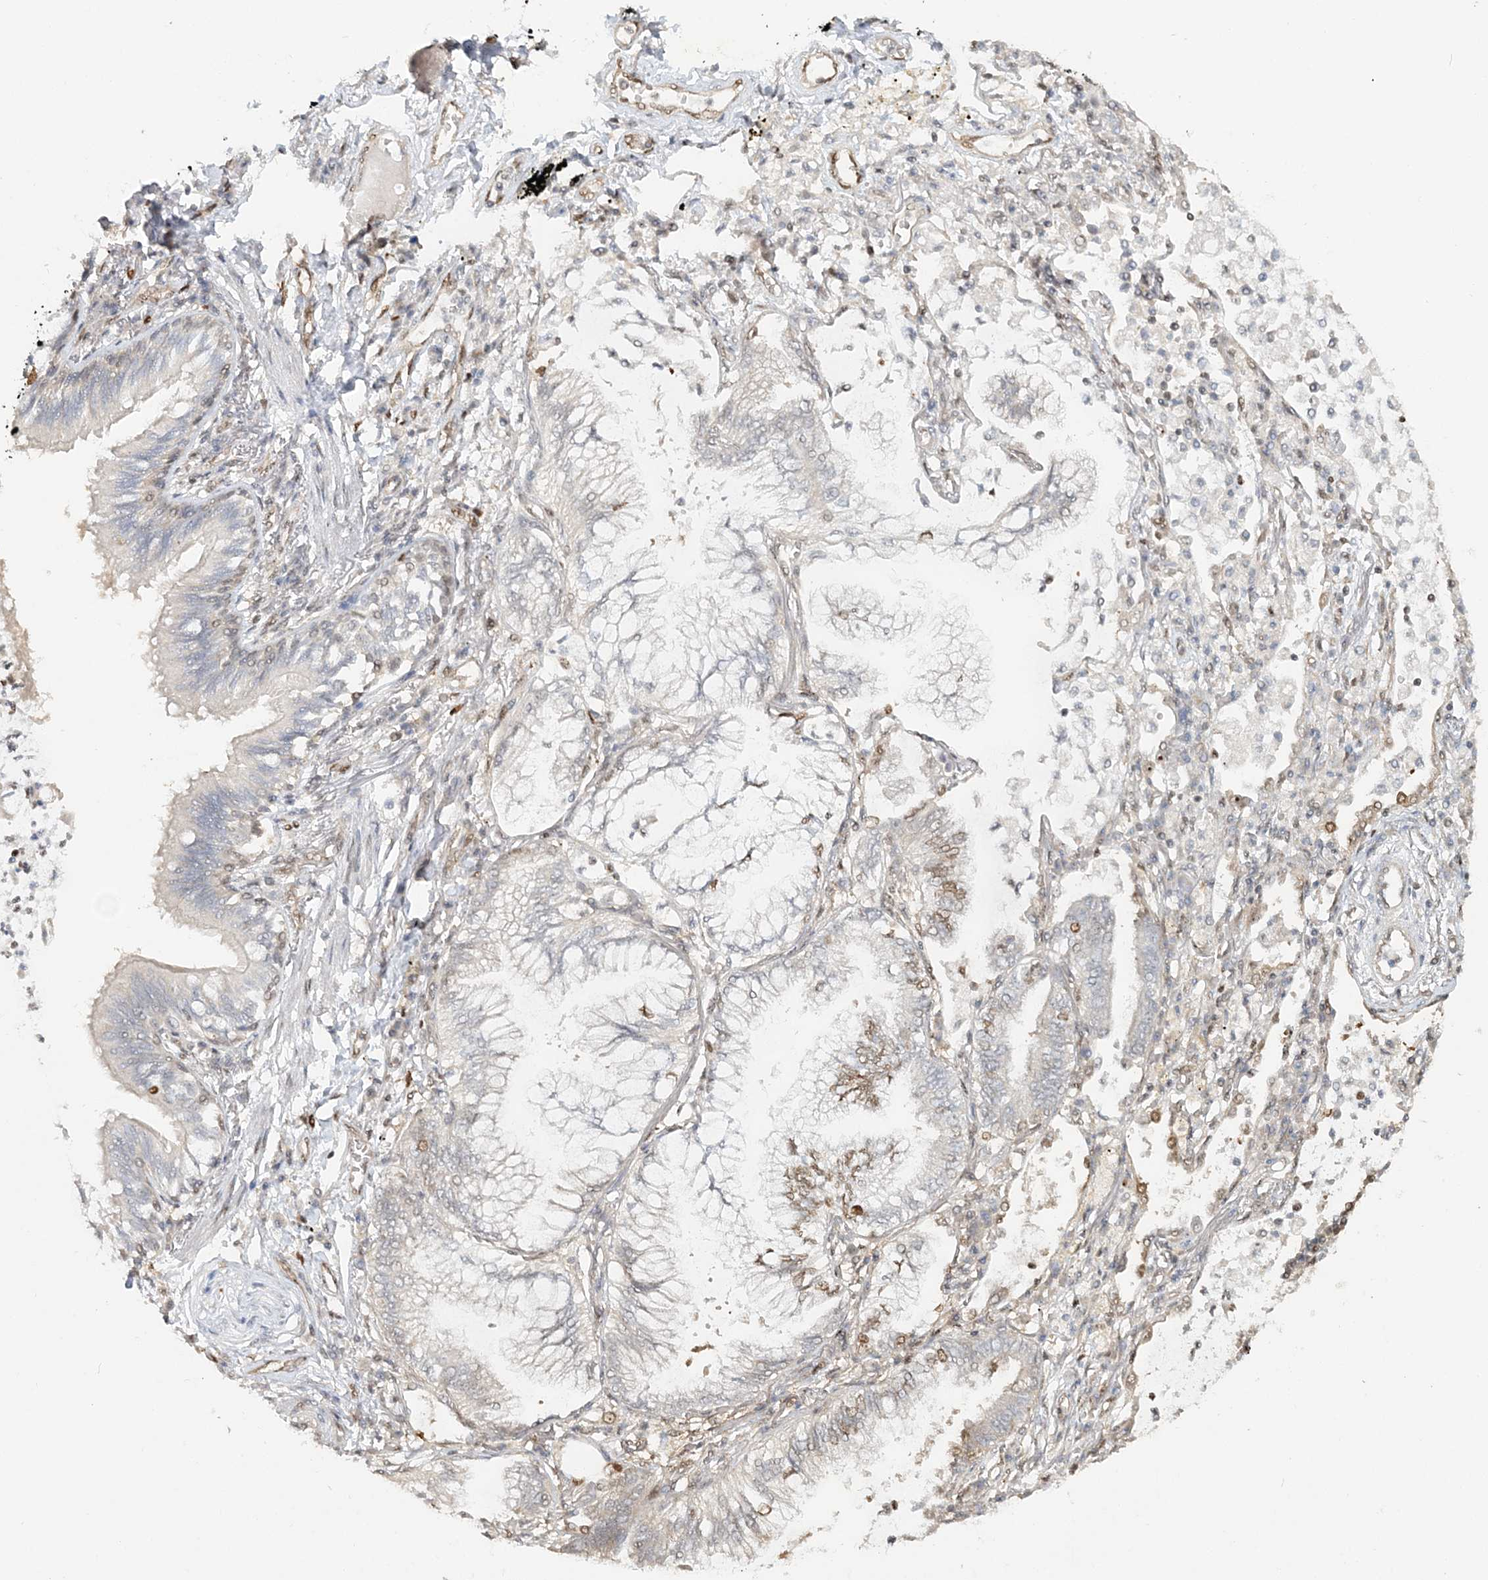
{"staining": {"intensity": "moderate", "quantity": "<25%", "location": "nuclear"}, "tissue": "lung cancer", "cell_type": "Tumor cells", "image_type": "cancer", "snomed": [{"axis": "morphology", "description": "Adenocarcinoma, NOS"}, {"axis": "topography", "description": "Lung"}], "caption": "Immunohistochemical staining of human lung cancer demonstrates low levels of moderate nuclear protein staining in about <25% of tumor cells.", "gene": "SUMO2", "patient": {"sex": "female", "age": 70}}